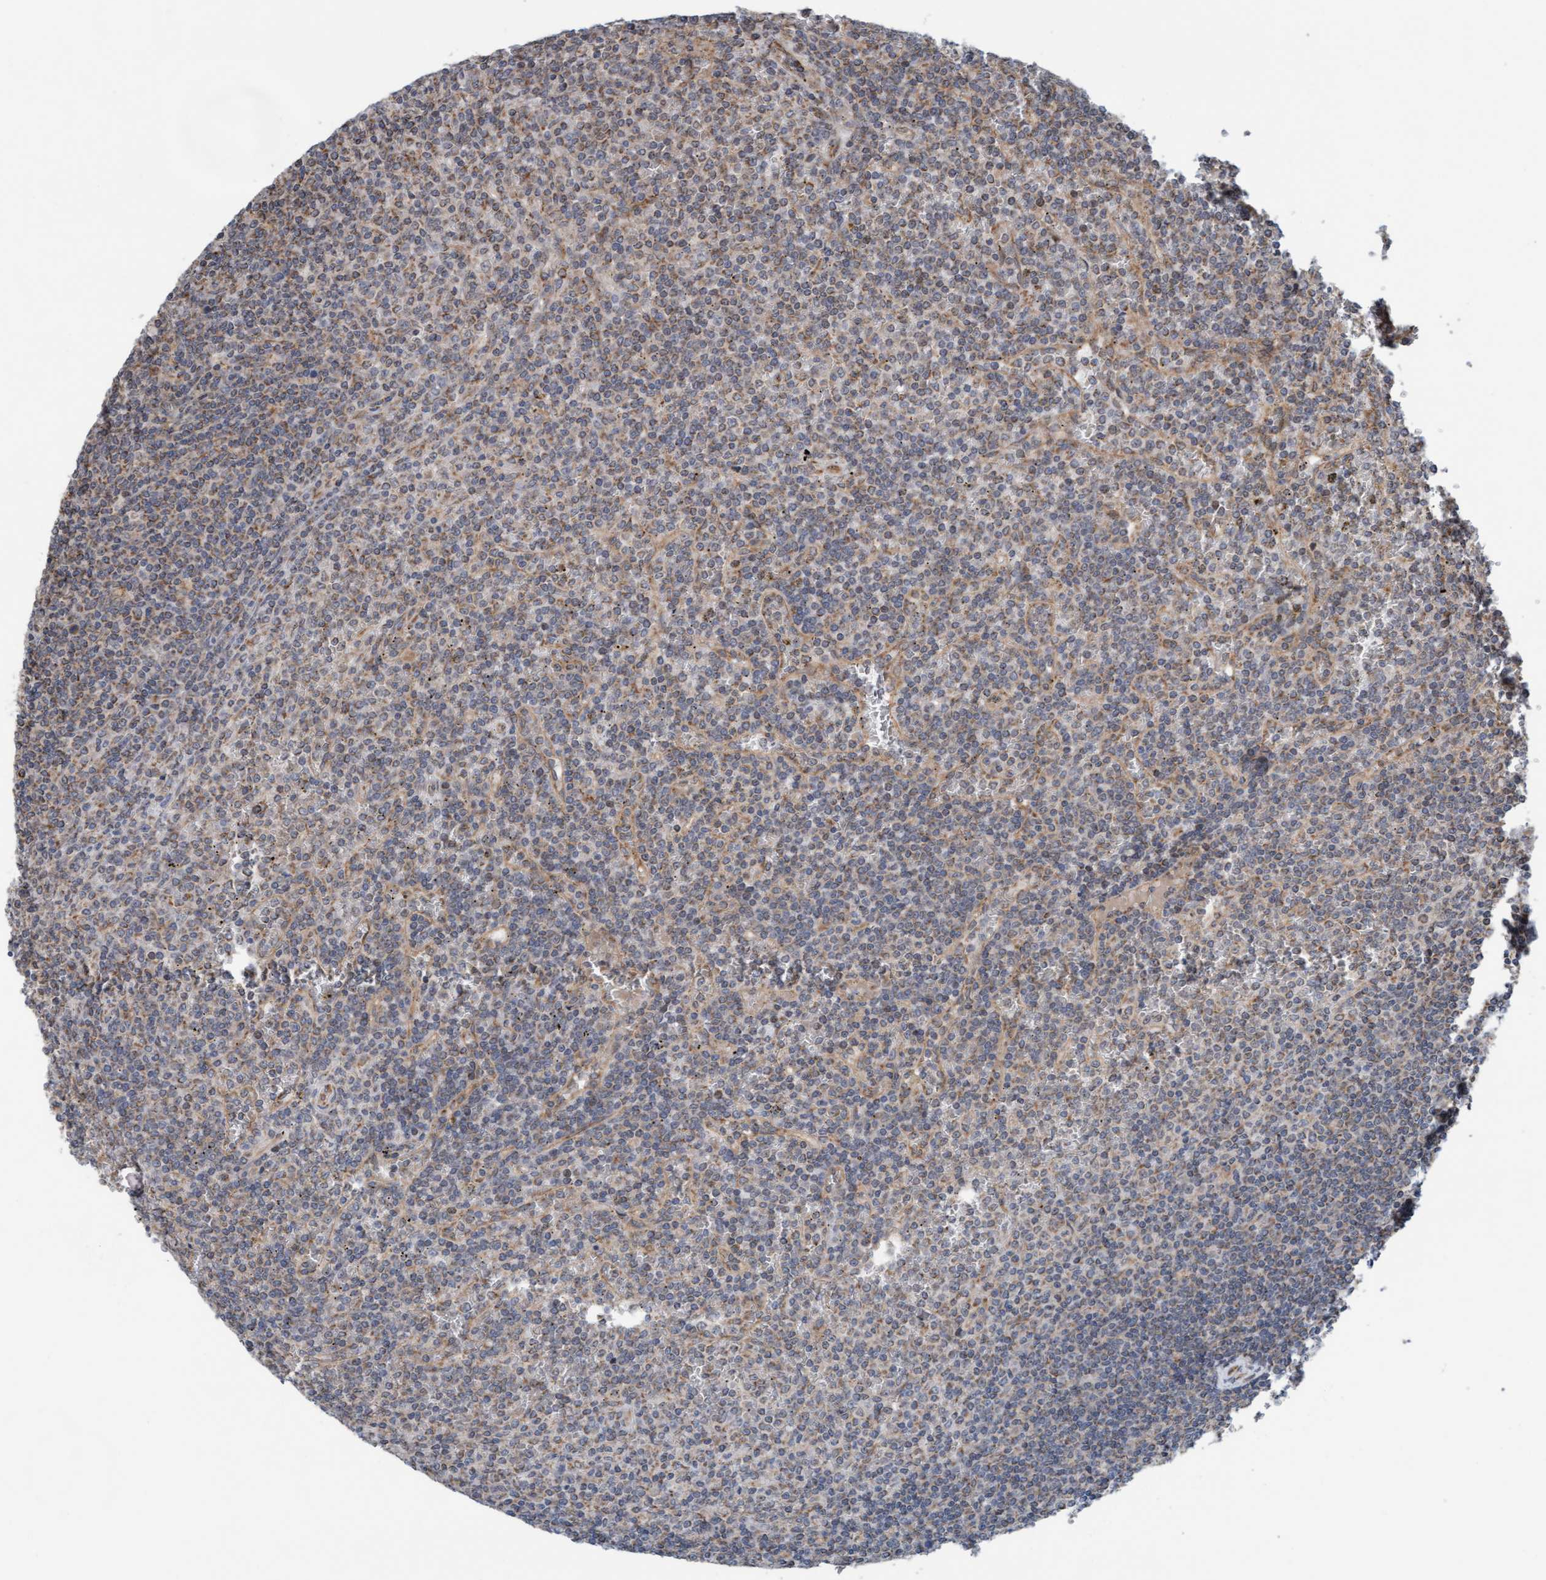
{"staining": {"intensity": "weak", "quantity": "<25%", "location": "cytoplasmic/membranous"}, "tissue": "lymphoma", "cell_type": "Tumor cells", "image_type": "cancer", "snomed": [{"axis": "morphology", "description": "Malignant lymphoma, non-Hodgkin's type, Low grade"}, {"axis": "topography", "description": "Spleen"}], "caption": "Immunohistochemistry (IHC) micrograph of low-grade malignant lymphoma, non-Hodgkin's type stained for a protein (brown), which demonstrates no staining in tumor cells.", "gene": "ZNF566", "patient": {"sex": "female", "age": 19}}